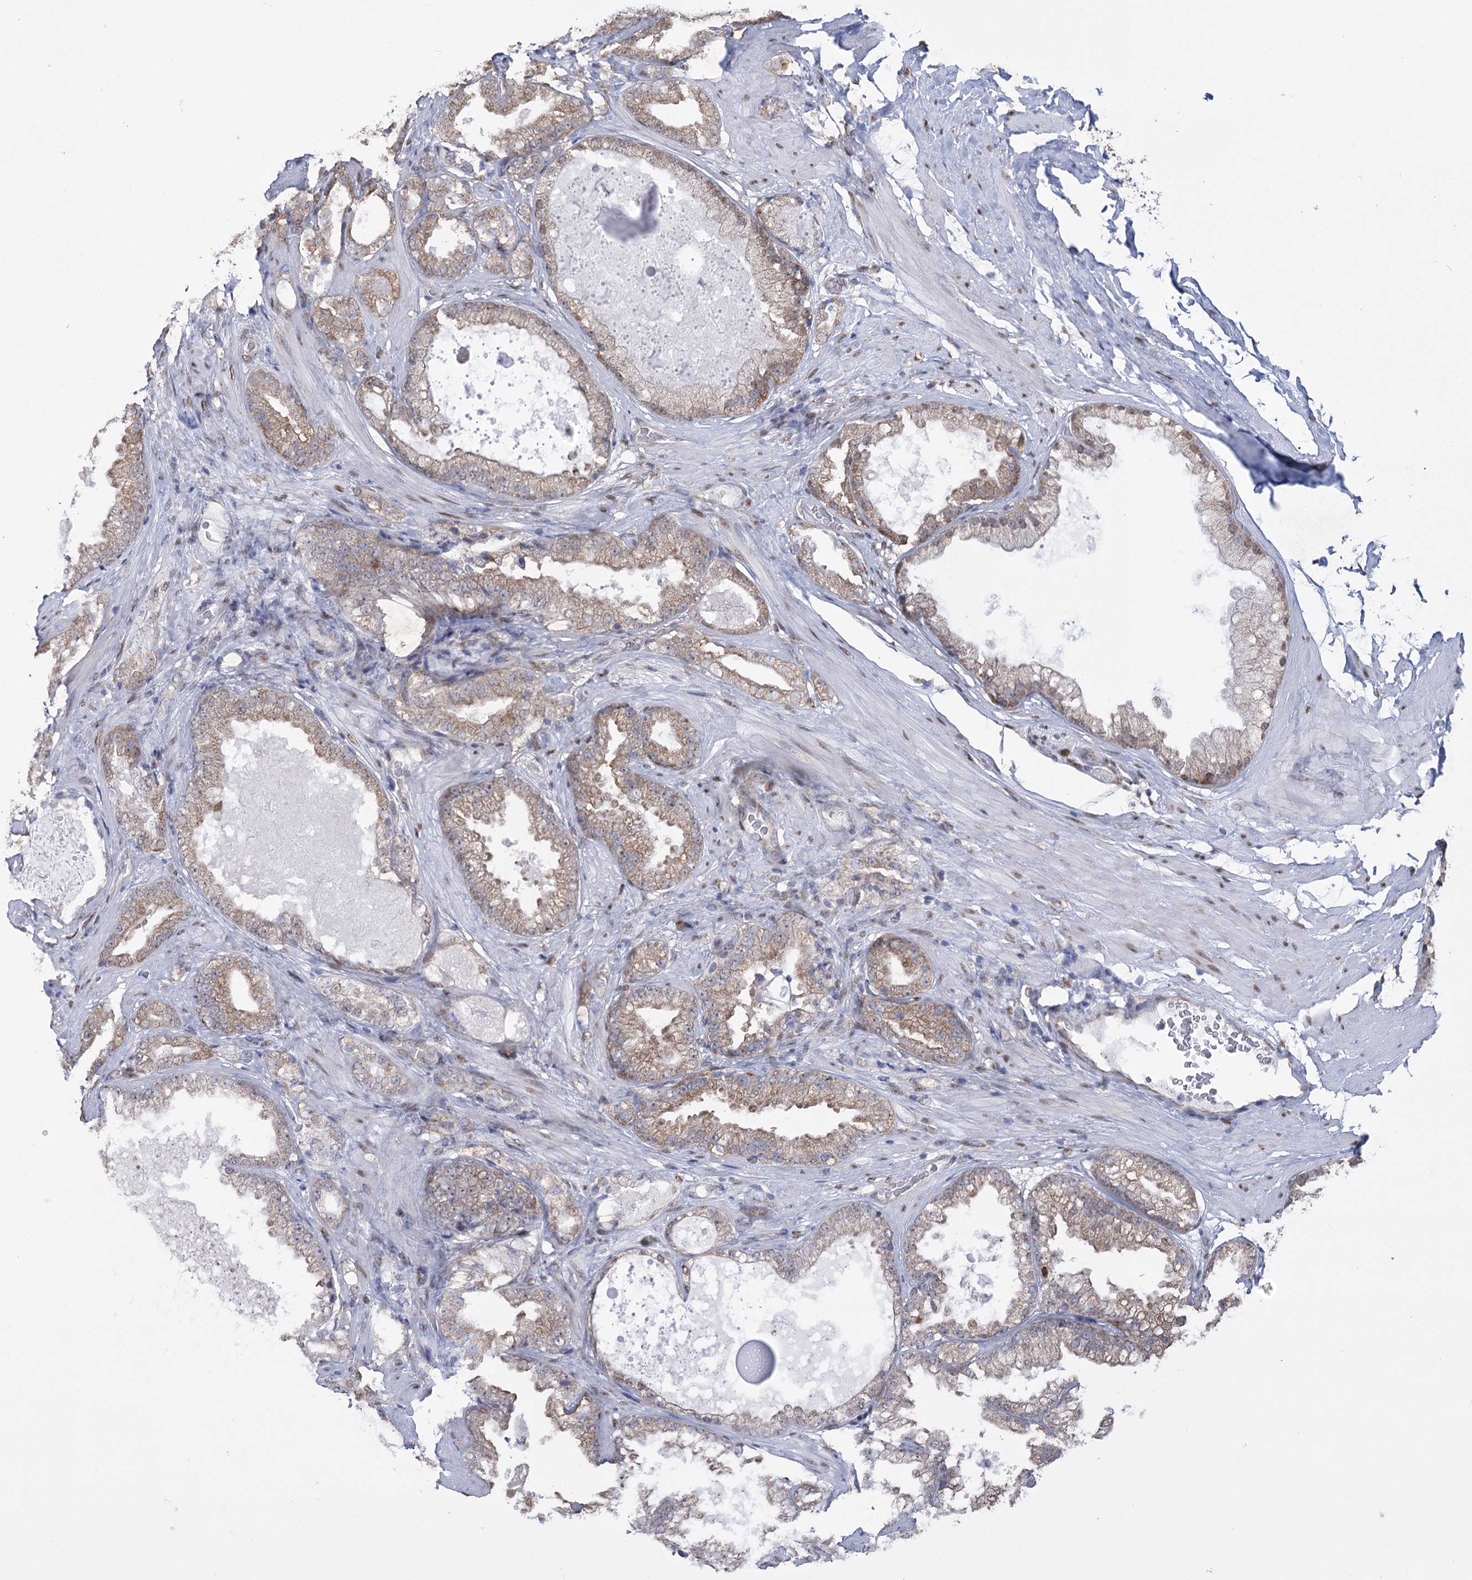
{"staining": {"intensity": "weak", "quantity": ">75%", "location": "cytoplasmic/membranous"}, "tissue": "prostate cancer", "cell_type": "Tumor cells", "image_type": "cancer", "snomed": [{"axis": "morphology", "description": "Adenocarcinoma, High grade"}, {"axis": "topography", "description": "Prostate"}], "caption": "High-grade adenocarcinoma (prostate) stained with a protein marker displays weak staining in tumor cells.", "gene": "NFU1", "patient": {"sex": "male", "age": 58}}